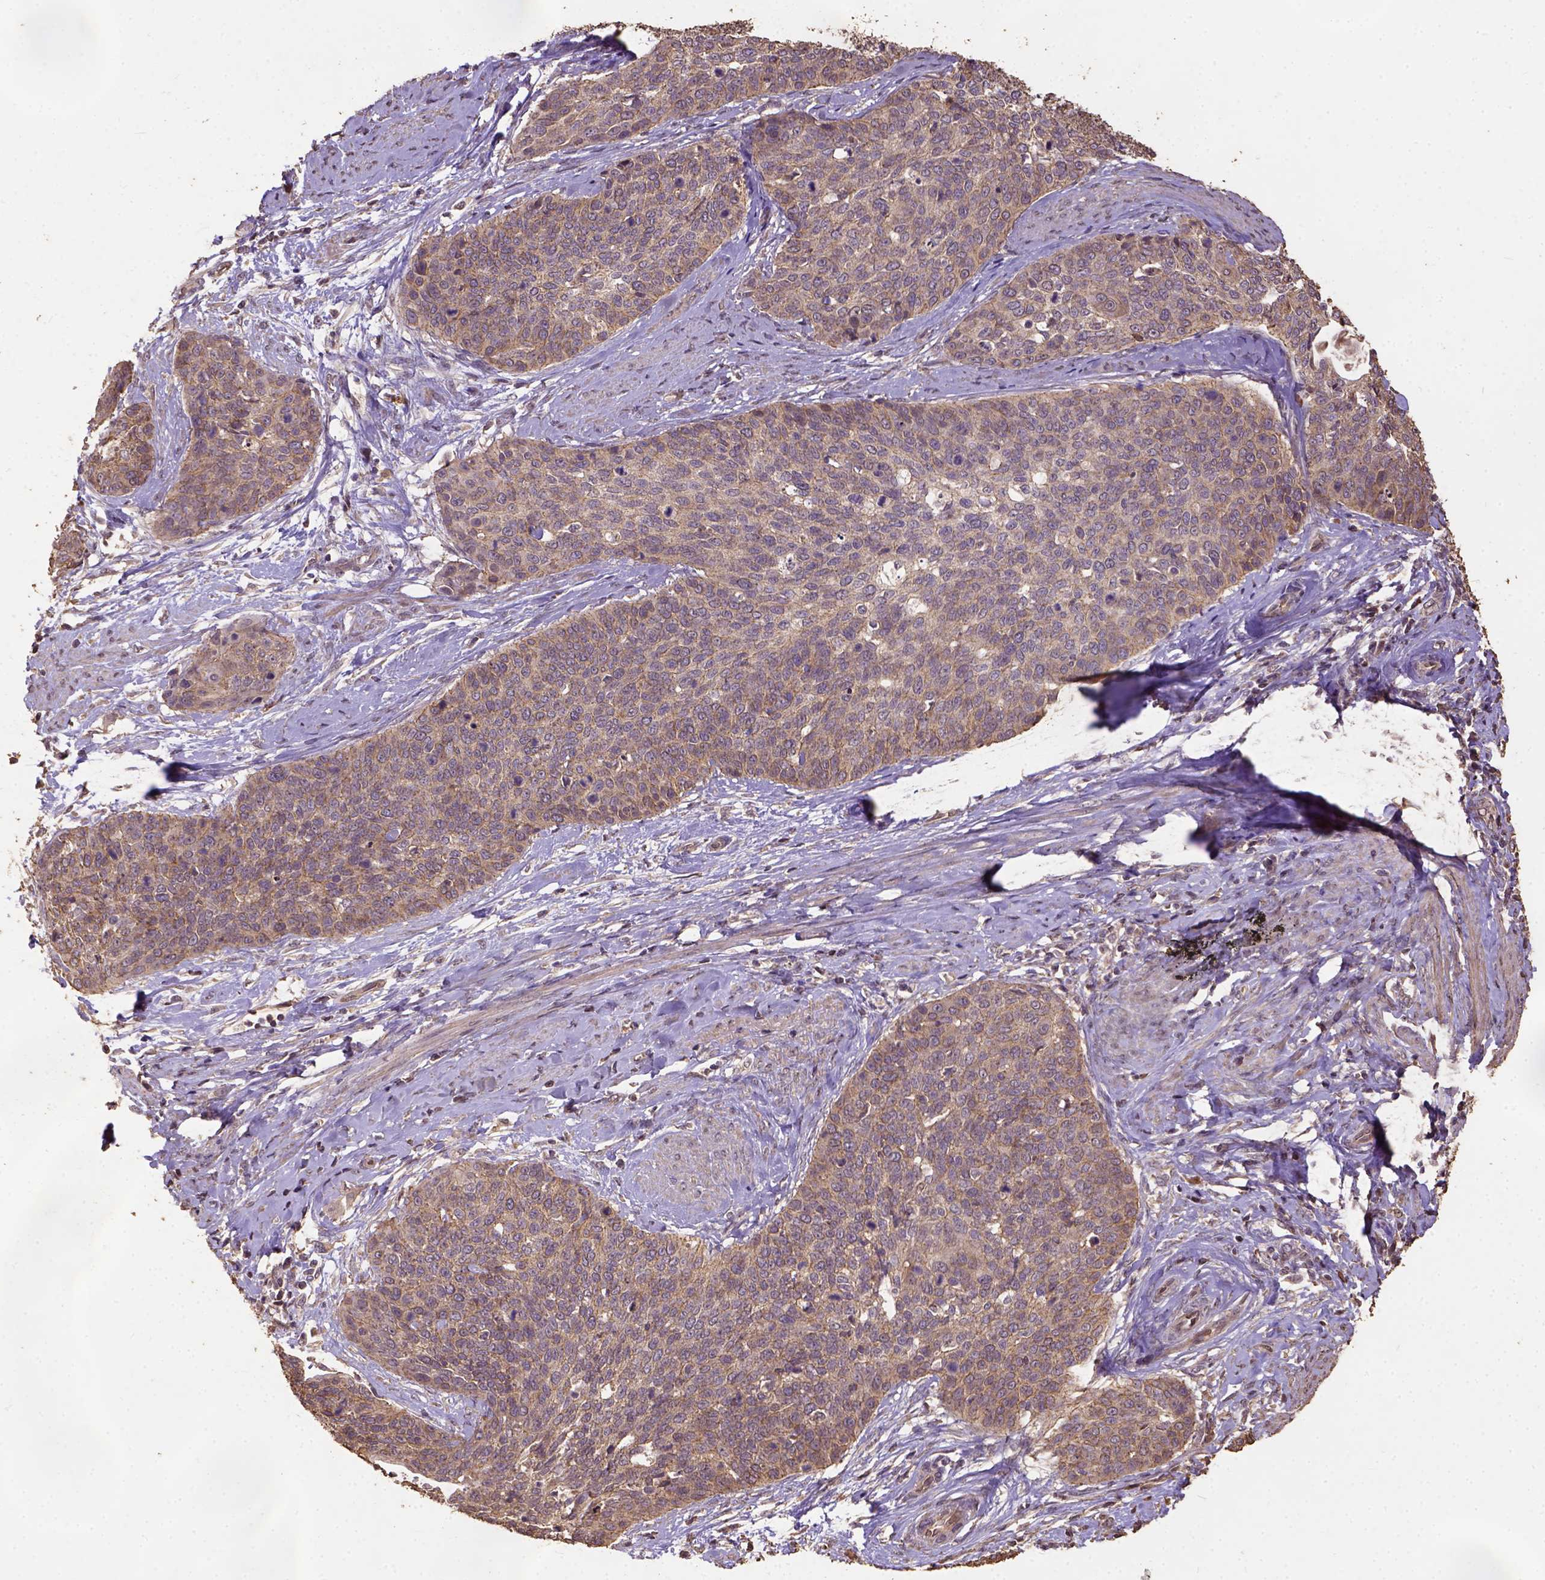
{"staining": {"intensity": "moderate", "quantity": "25%-75%", "location": "cytoplasmic/membranous"}, "tissue": "cervical cancer", "cell_type": "Tumor cells", "image_type": "cancer", "snomed": [{"axis": "morphology", "description": "Squamous cell carcinoma, NOS"}, {"axis": "topography", "description": "Cervix"}], "caption": "Protein expression analysis of human cervical squamous cell carcinoma reveals moderate cytoplasmic/membranous positivity in about 25%-75% of tumor cells. The staining is performed using DAB (3,3'-diaminobenzidine) brown chromogen to label protein expression. The nuclei are counter-stained blue using hematoxylin.", "gene": "ATP1B3", "patient": {"sex": "female", "age": 69}}